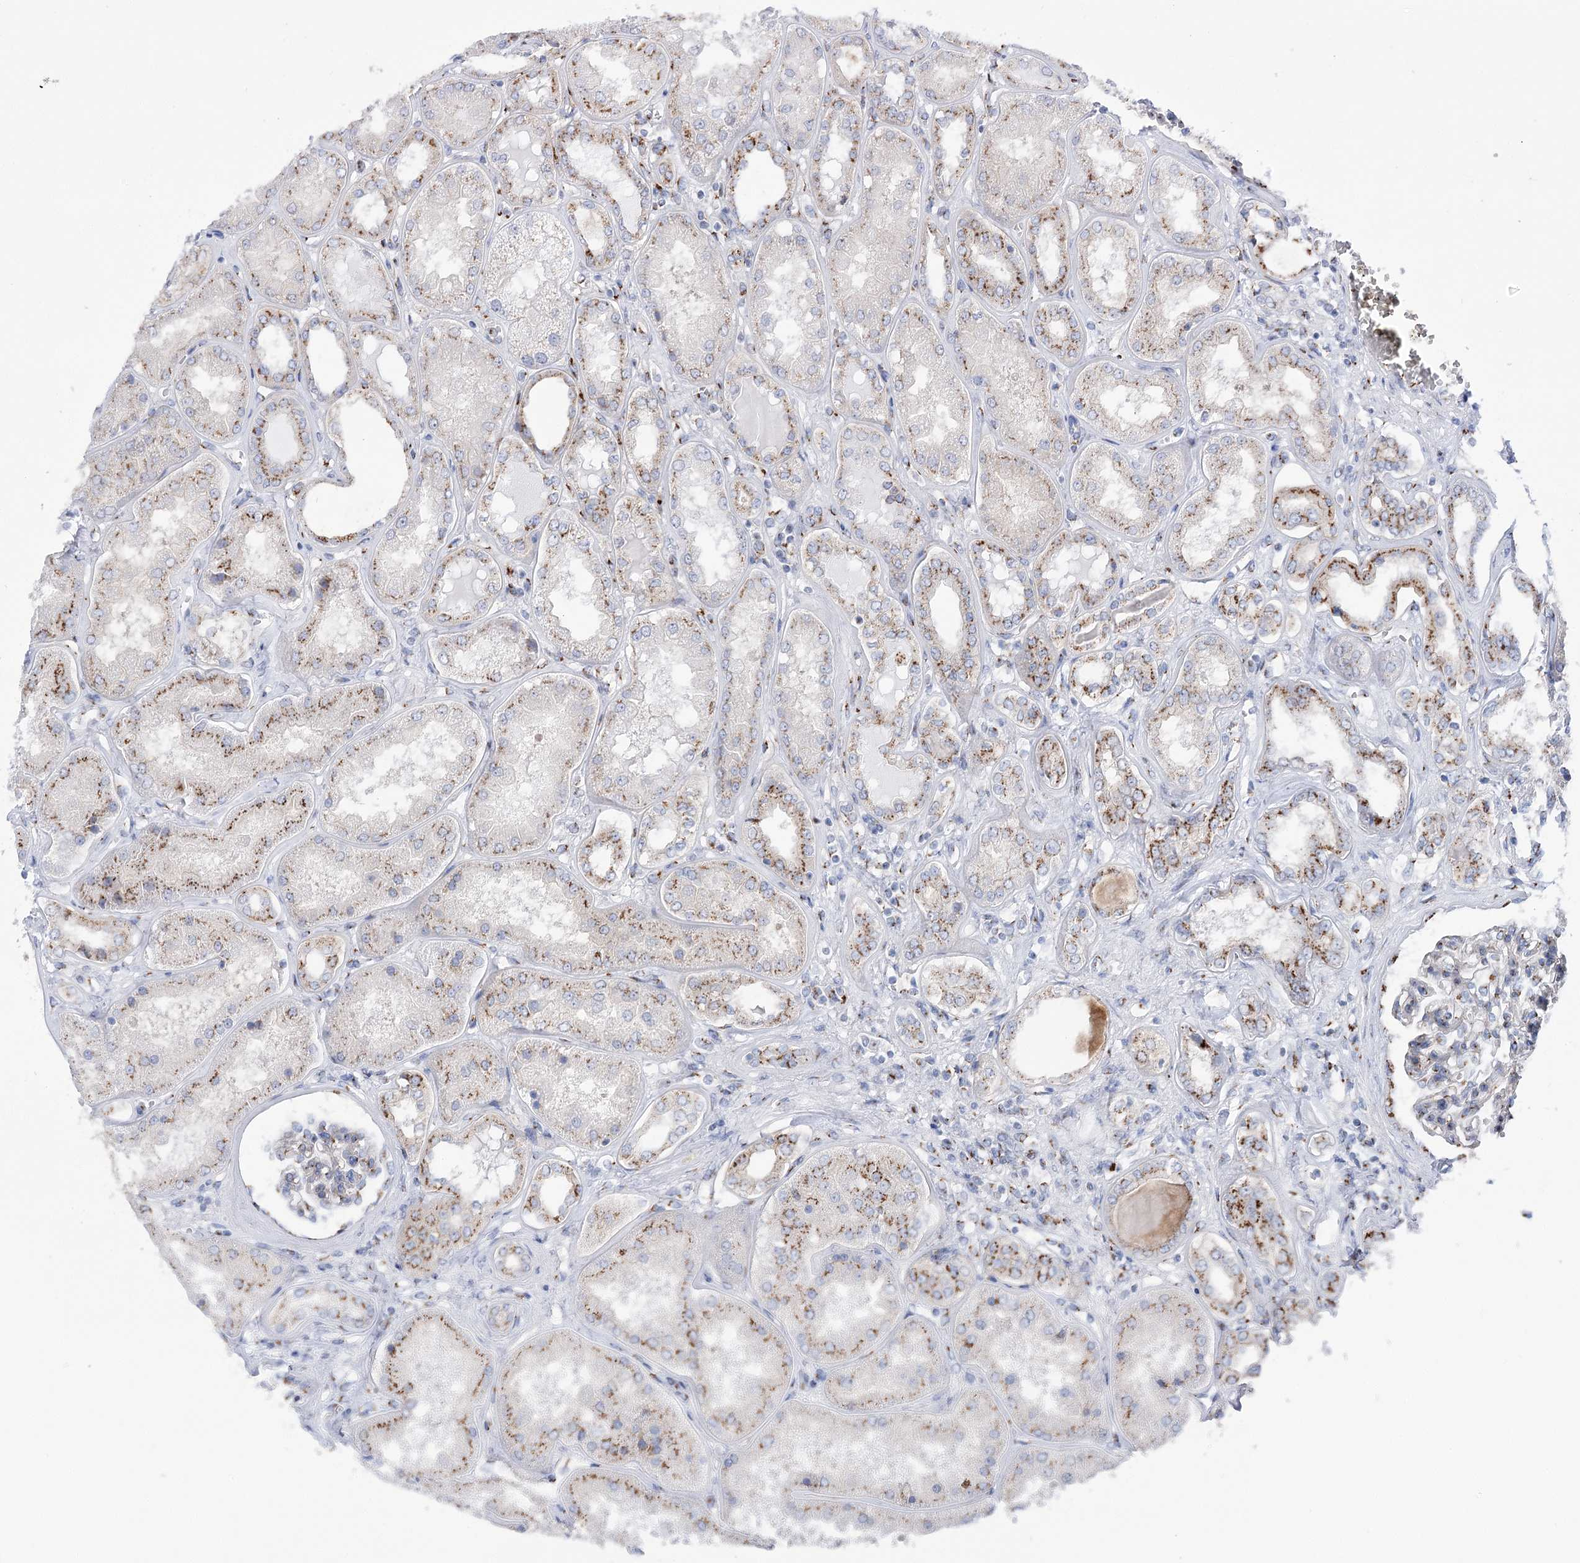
{"staining": {"intensity": "moderate", "quantity": "25%-75%", "location": "cytoplasmic/membranous"}, "tissue": "kidney", "cell_type": "Cells in glomeruli", "image_type": "normal", "snomed": [{"axis": "morphology", "description": "Normal tissue, NOS"}, {"axis": "topography", "description": "Kidney"}], "caption": "High-power microscopy captured an immunohistochemistry (IHC) image of normal kidney, revealing moderate cytoplasmic/membranous staining in approximately 25%-75% of cells in glomeruli. (DAB (3,3'-diaminobenzidine) = brown stain, brightfield microscopy at high magnification).", "gene": "TMEM165", "patient": {"sex": "female", "age": 56}}